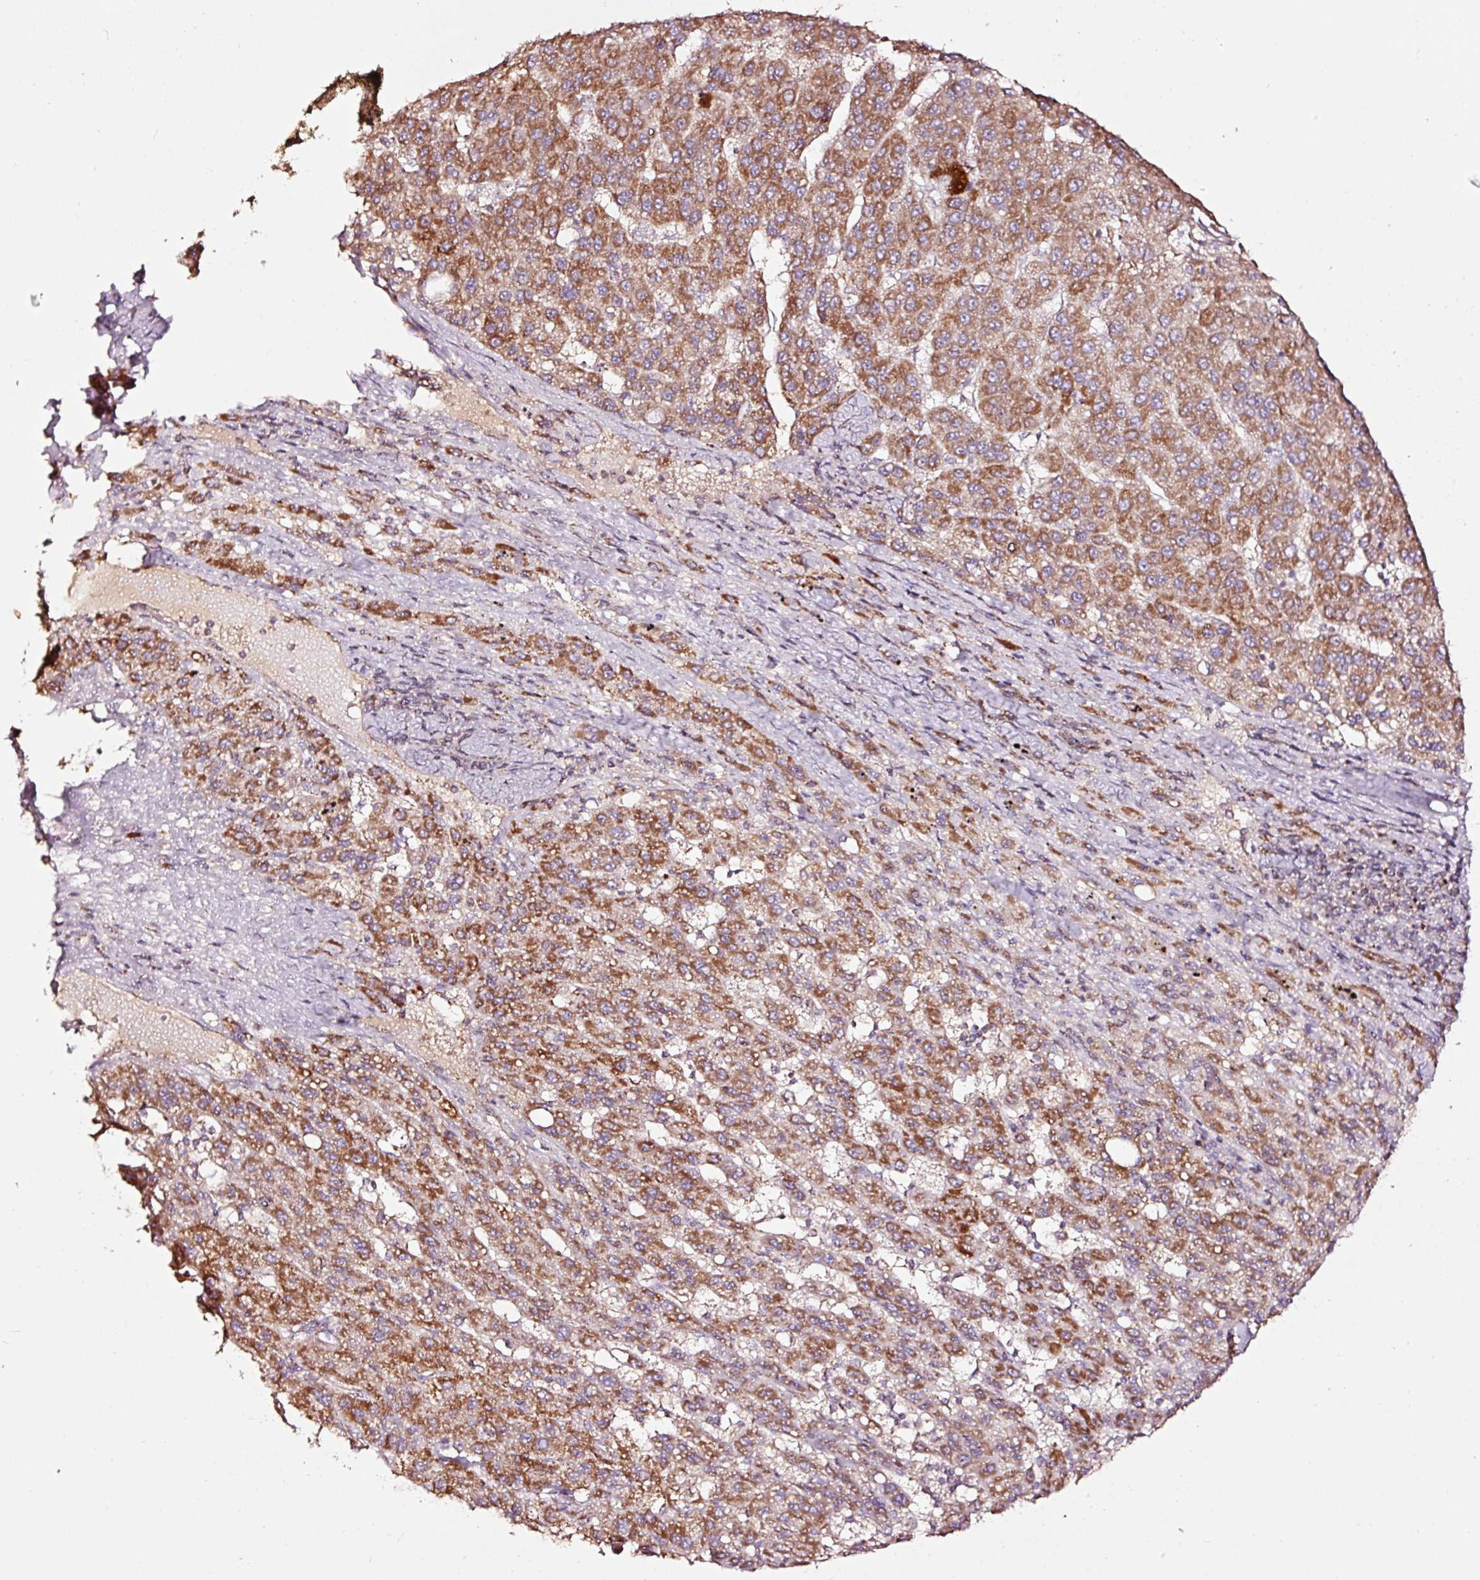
{"staining": {"intensity": "strong", "quantity": ">75%", "location": "cytoplasmic/membranous"}, "tissue": "liver cancer", "cell_type": "Tumor cells", "image_type": "cancer", "snomed": [{"axis": "morphology", "description": "Carcinoma, Hepatocellular, NOS"}, {"axis": "topography", "description": "Liver"}], "caption": "This is a micrograph of immunohistochemistry (IHC) staining of hepatocellular carcinoma (liver), which shows strong positivity in the cytoplasmic/membranous of tumor cells.", "gene": "TPM1", "patient": {"sex": "female", "age": 82}}